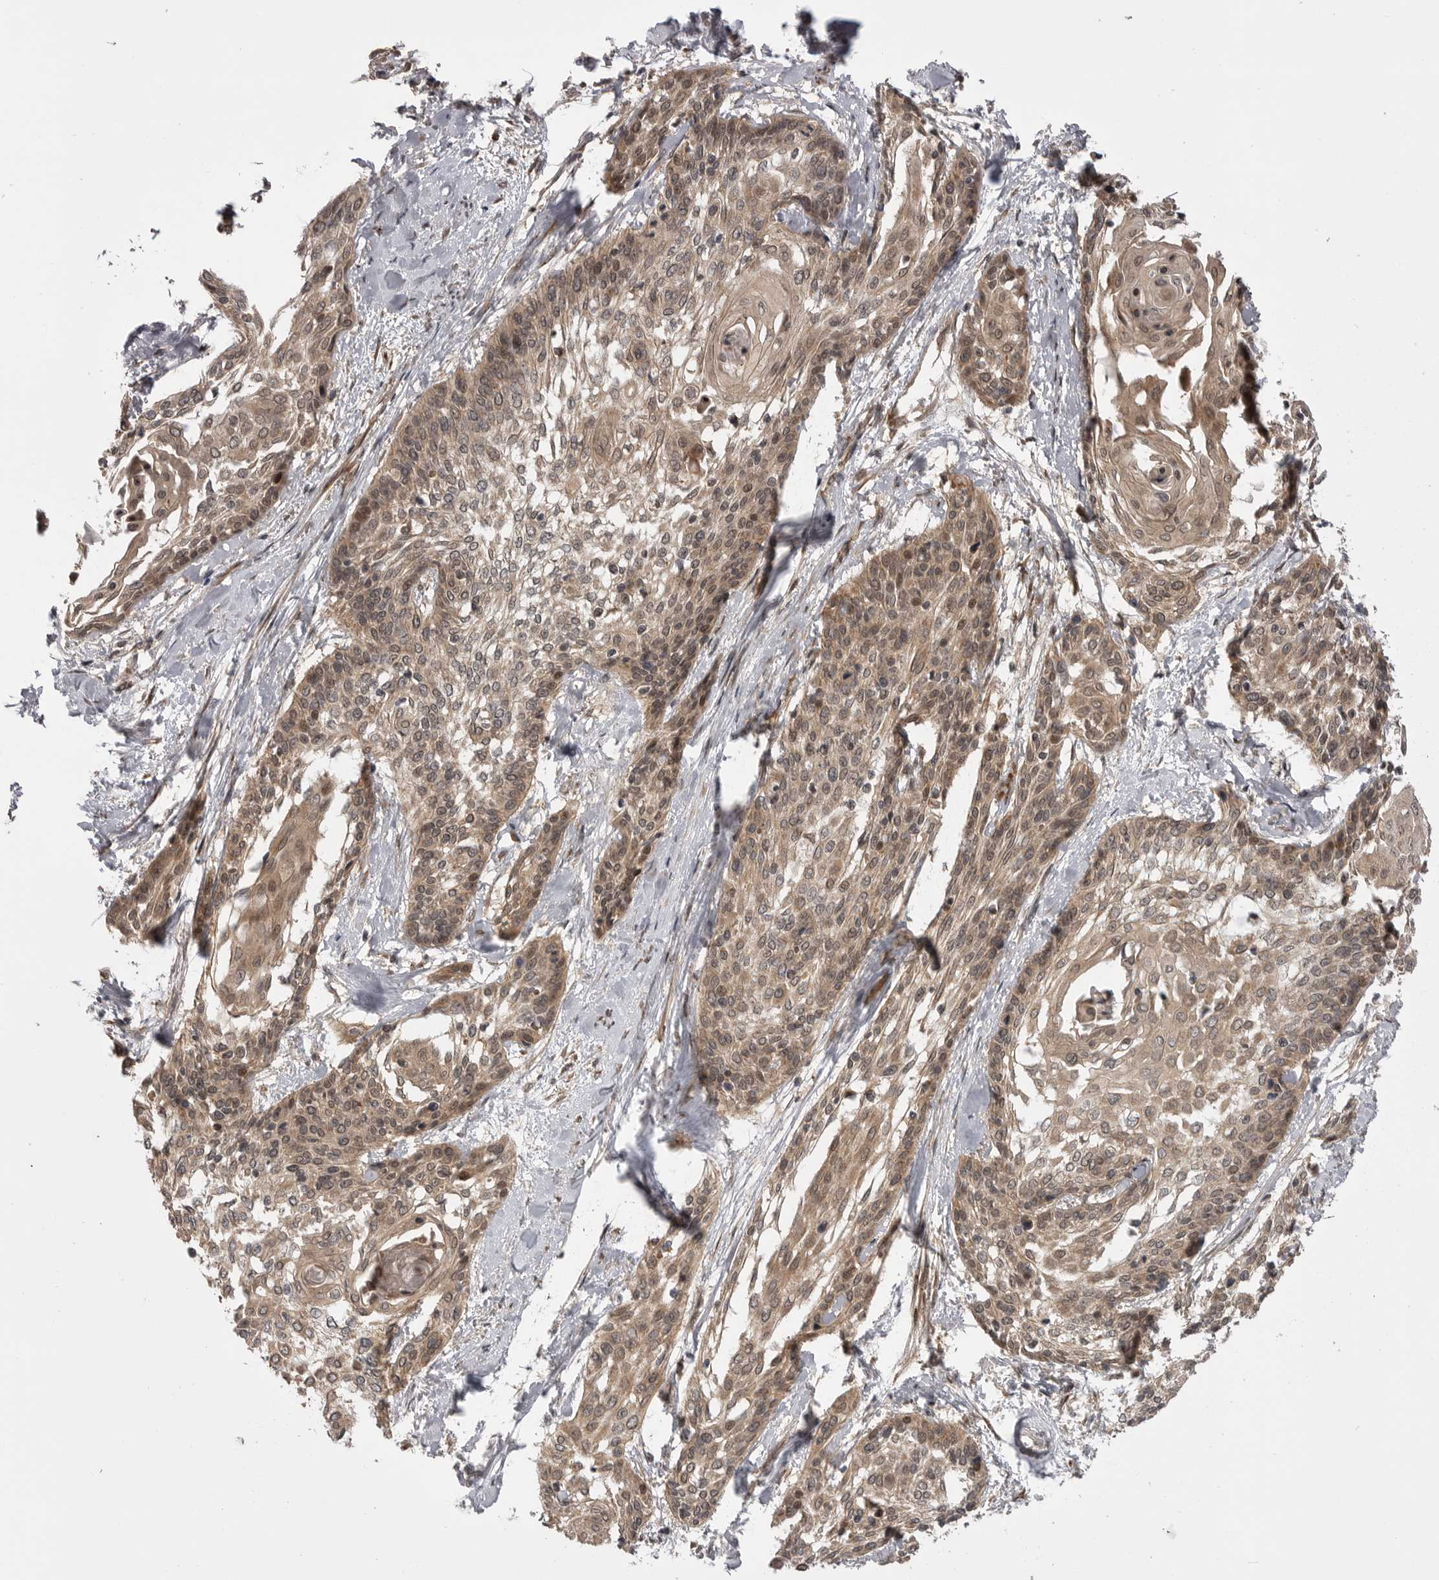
{"staining": {"intensity": "weak", "quantity": ">75%", "location": "cytoplasmic/membranous,nuclear"}, "tissue": "cervical cancer", "cell_type": "Tumor cells", "image_type": "cancer", "snomed": [{"axis": "morphology", "description": "Squamous cell carcinoma, NOS"}, {"axis": "topography", "description": "Cervix"}], "caption": "This image exhibits immunohistochemistry staining of human cervical squamous cell carcinoma, with low weak cytoplasmic/membranous and nuclear staining in approximately >75% of tumor cells.", "gene": "PDCL", "patient": {"sex": "female", "age": 57}}